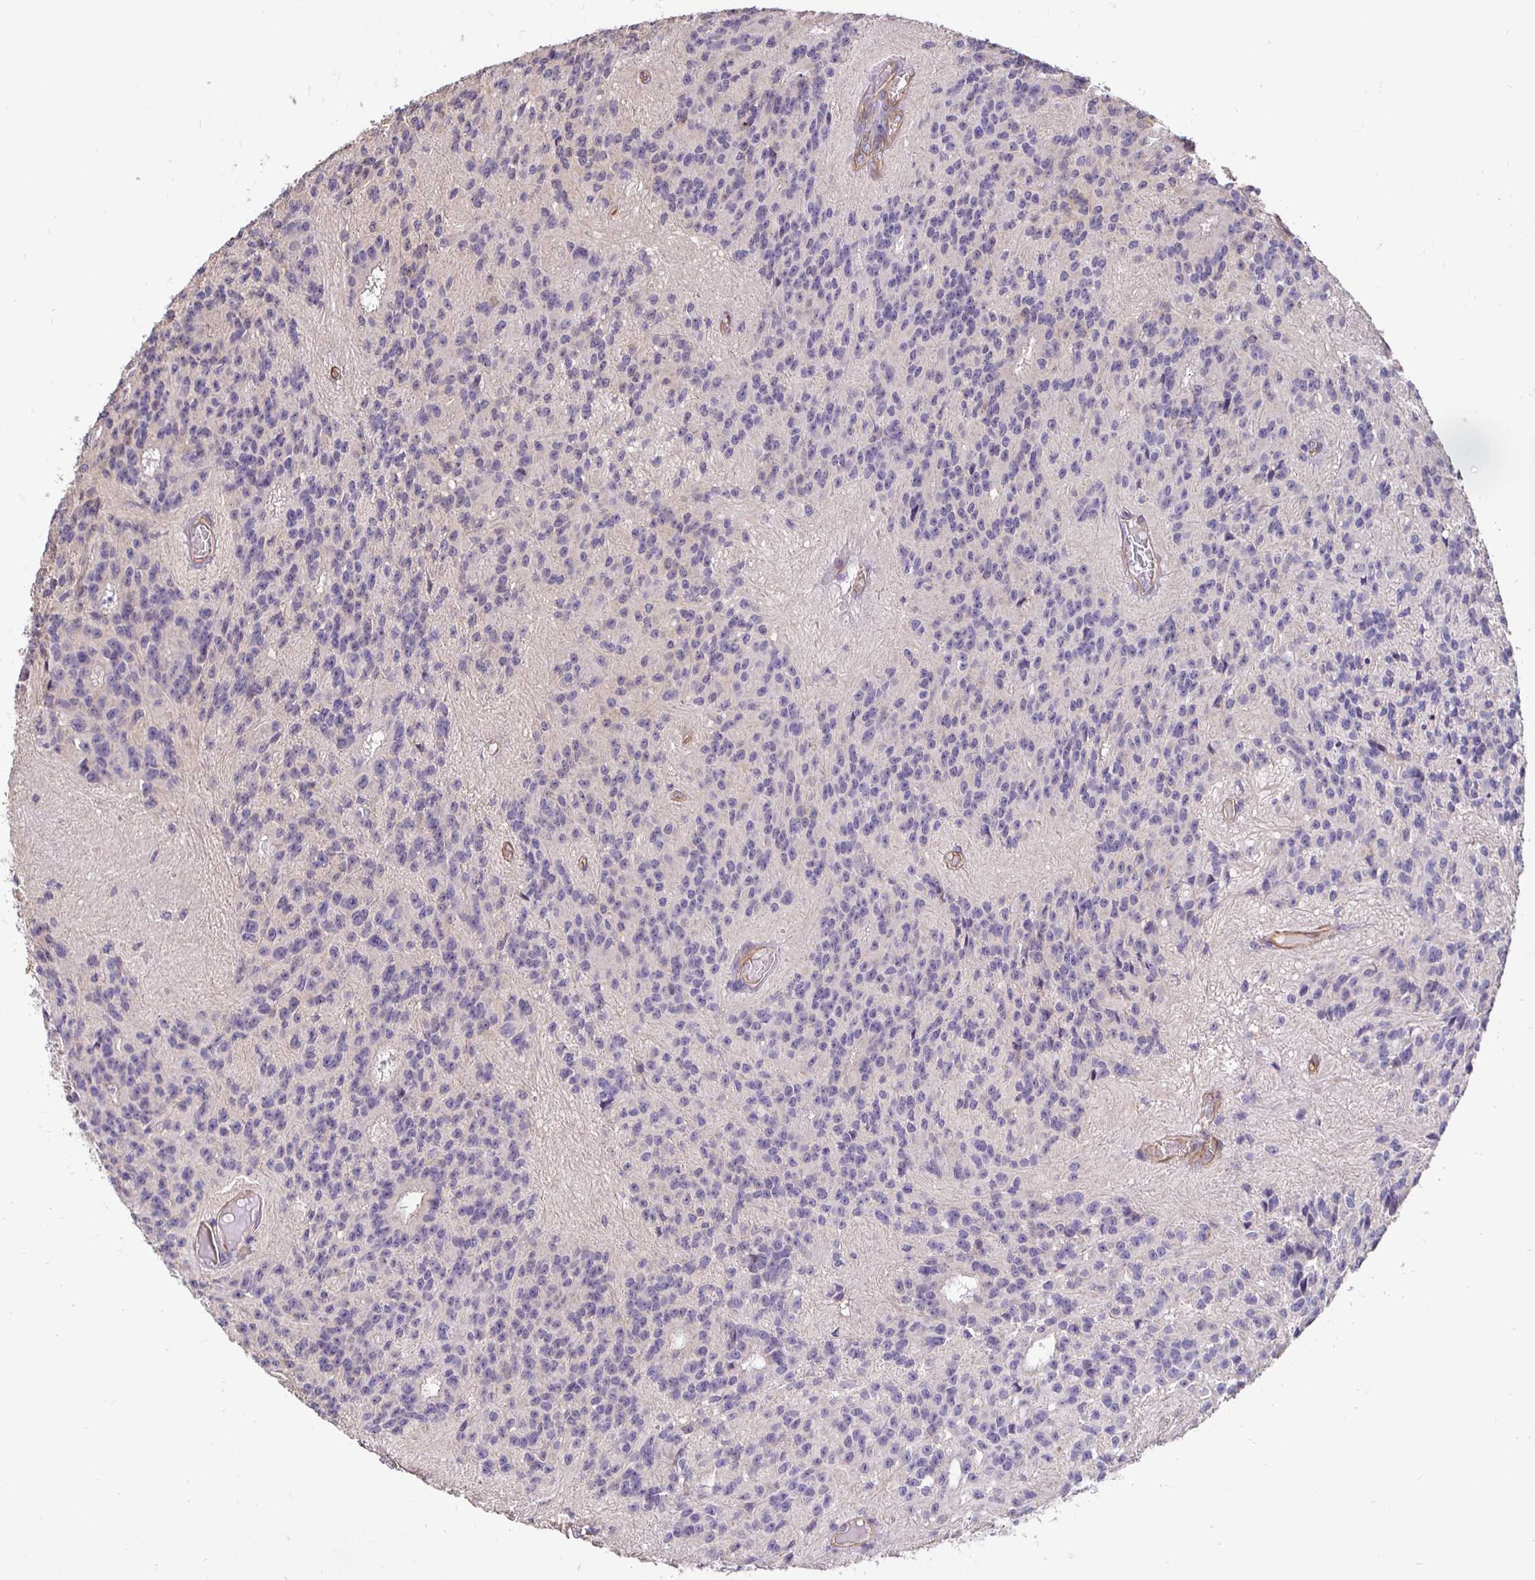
{"staining": {"intensity": "negative", "quantity": "none", "location": "none"}, "tissue": "glioma", "cell_type": "Tumor cells", "image_type": "cancer", "snomed": [{"axis": "morphology", "description": "Glioma, malignant, Low grade"}, {"axis": "topography", "description": "Brain"}], "caption": "Tumor cells are negative for brown protein staining in glioma. Brightfield microscopy of immunohistochemistry (IHC) stained with DAB (brown) and hematoxylin (blue), captured at high magnification.", "gene": "SLC9A1", "patient": {"sex": "male", "age": 31}}